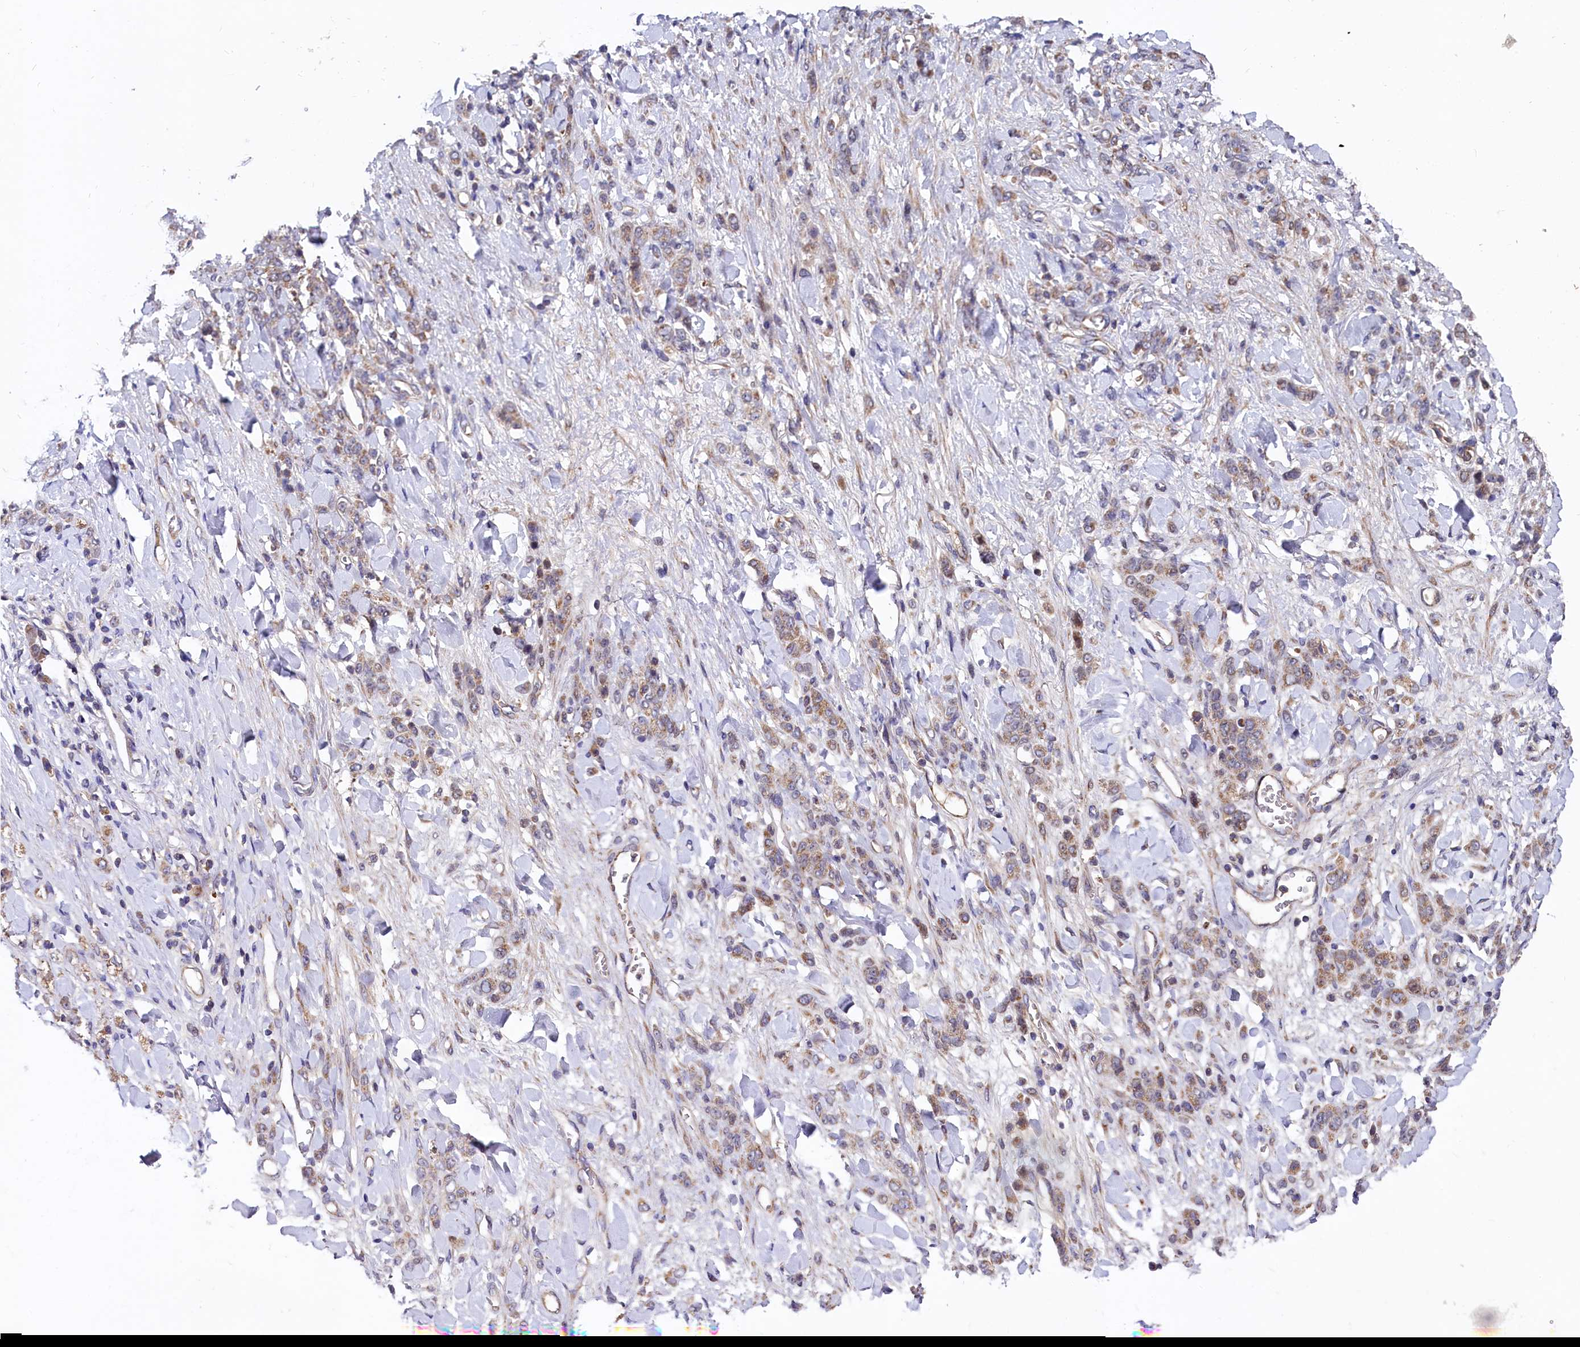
{"staining": {"intensity": "moderate", "quantity": ">75%", "location": "cytoplasmic/membranous"}, "tissue": "stomach cancer", "cell_type": "Tumor cells", "image_type": "cancer", "snomed": [{"axis": "morphology", "description": "Normal tissue, NOS"}, {"axis": "morphology", "description": "Adenocarcinoma, NOS"}, {"axis": "topography", "description": "Stomach"}], "caption": "Protein expression analysis of human stomach adenocarcinoma reveals moderate cytoplasmic/membranous staining in approximately >75% of tumor cells.", "gene": "SPRYD3", "patient": {"sex": "male", "age": 82}}